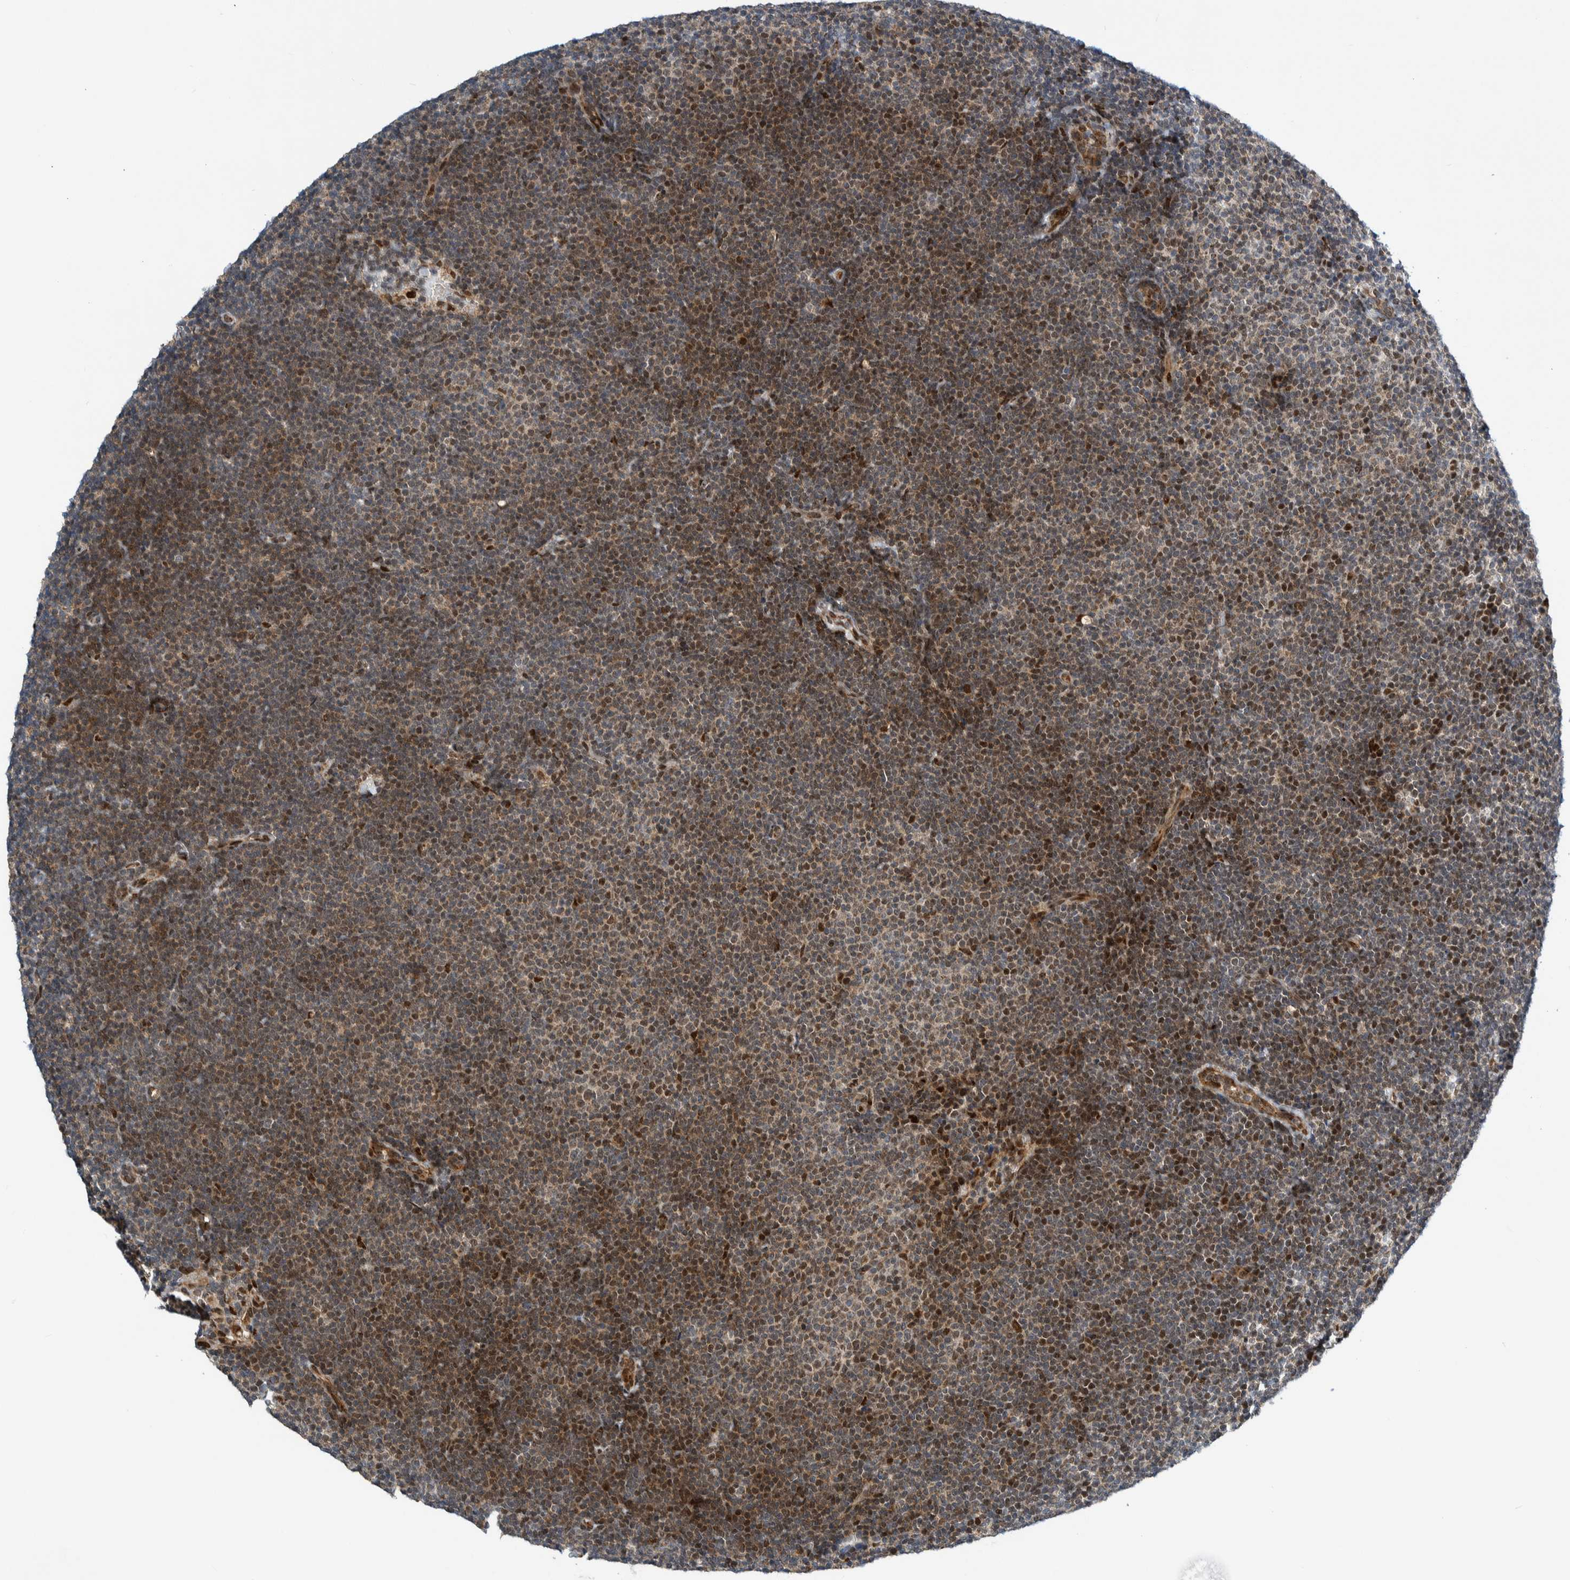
{"staining": {"intensity": "strong", "quantity": "25%-75%", "location": "nuclear"}, "tissue": "lymphoma", "cell_type": "Tumor cells", "image_type": "cancer", "snomed": [{"axis": "morphology", "description": "Malignant lymphoma, non-Hodgkin's type, Low grade"}, {"axis": "topography", "description": "Lymph node"}], "caption": "The immunohistochemical stain labels strong nuclear staining in tumor cells of lymphoma tissue. (DAB IHC with brightfield microscopy, high magnification).", "gene": "CCDC57", "patient": {"sex": "female", "age": 53}}